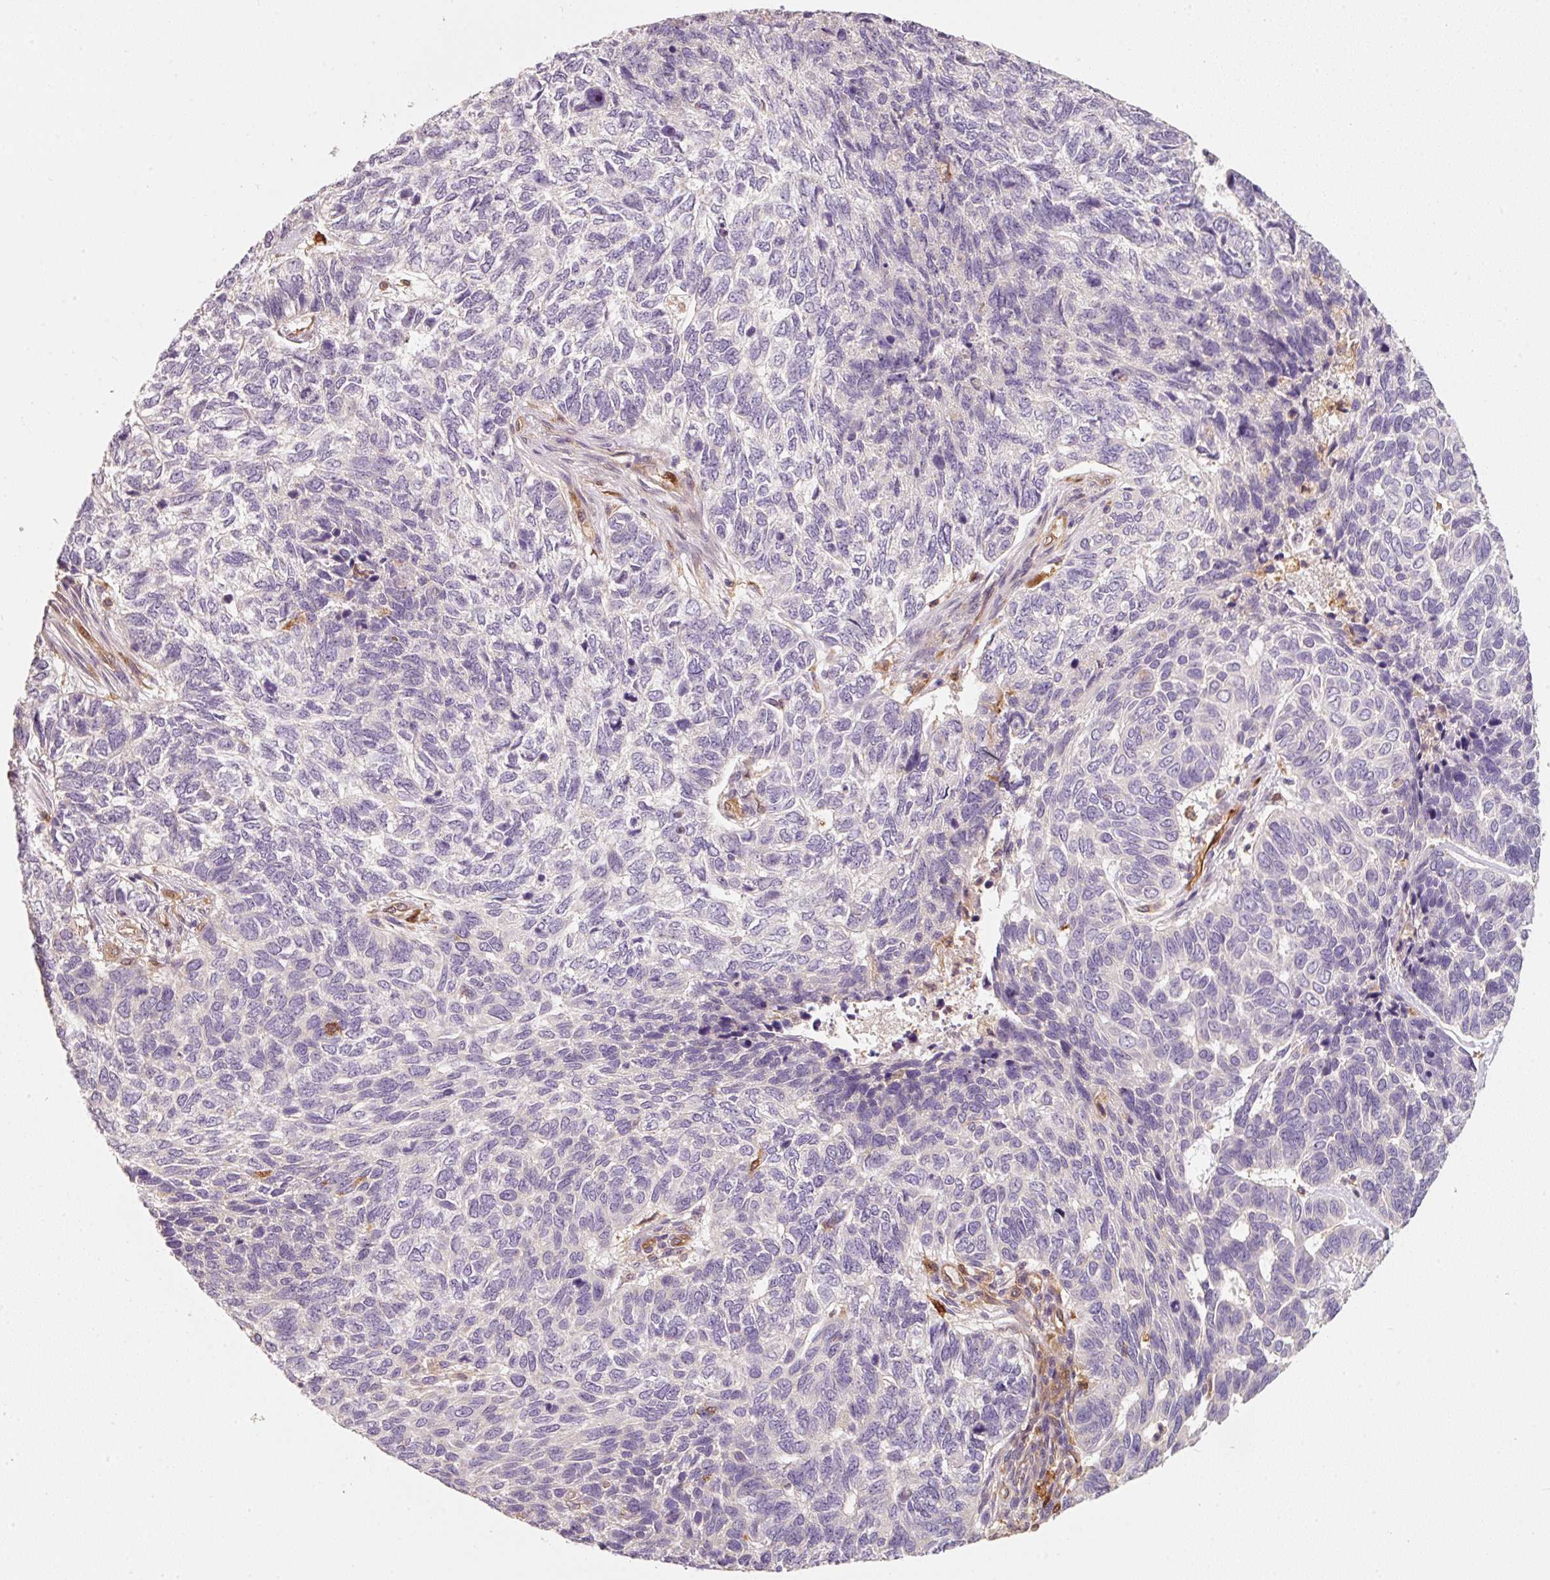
{"staining": {"intensity": "negative", "quantity": "none", "location": "none"}, "tissue": "skin cancer", "cell_type": "Tumor cells", "image_type": "cancer", "snomed": [{"axis": "morphology", "description": "Basal cell carcinoma"}, {"axis": "topography", "description": "Skin"}], "caption": "An image of human basal cell carcinoma (skin) is negative for staining in tumor cells. (DAB (3,3'-diaminobenzidine) immunohistochemistry (IHC) visualized using brightfield microscopy, high magnification).", "gene": "IQGAP2", "patient": {"sex": "female", "age": 65}}